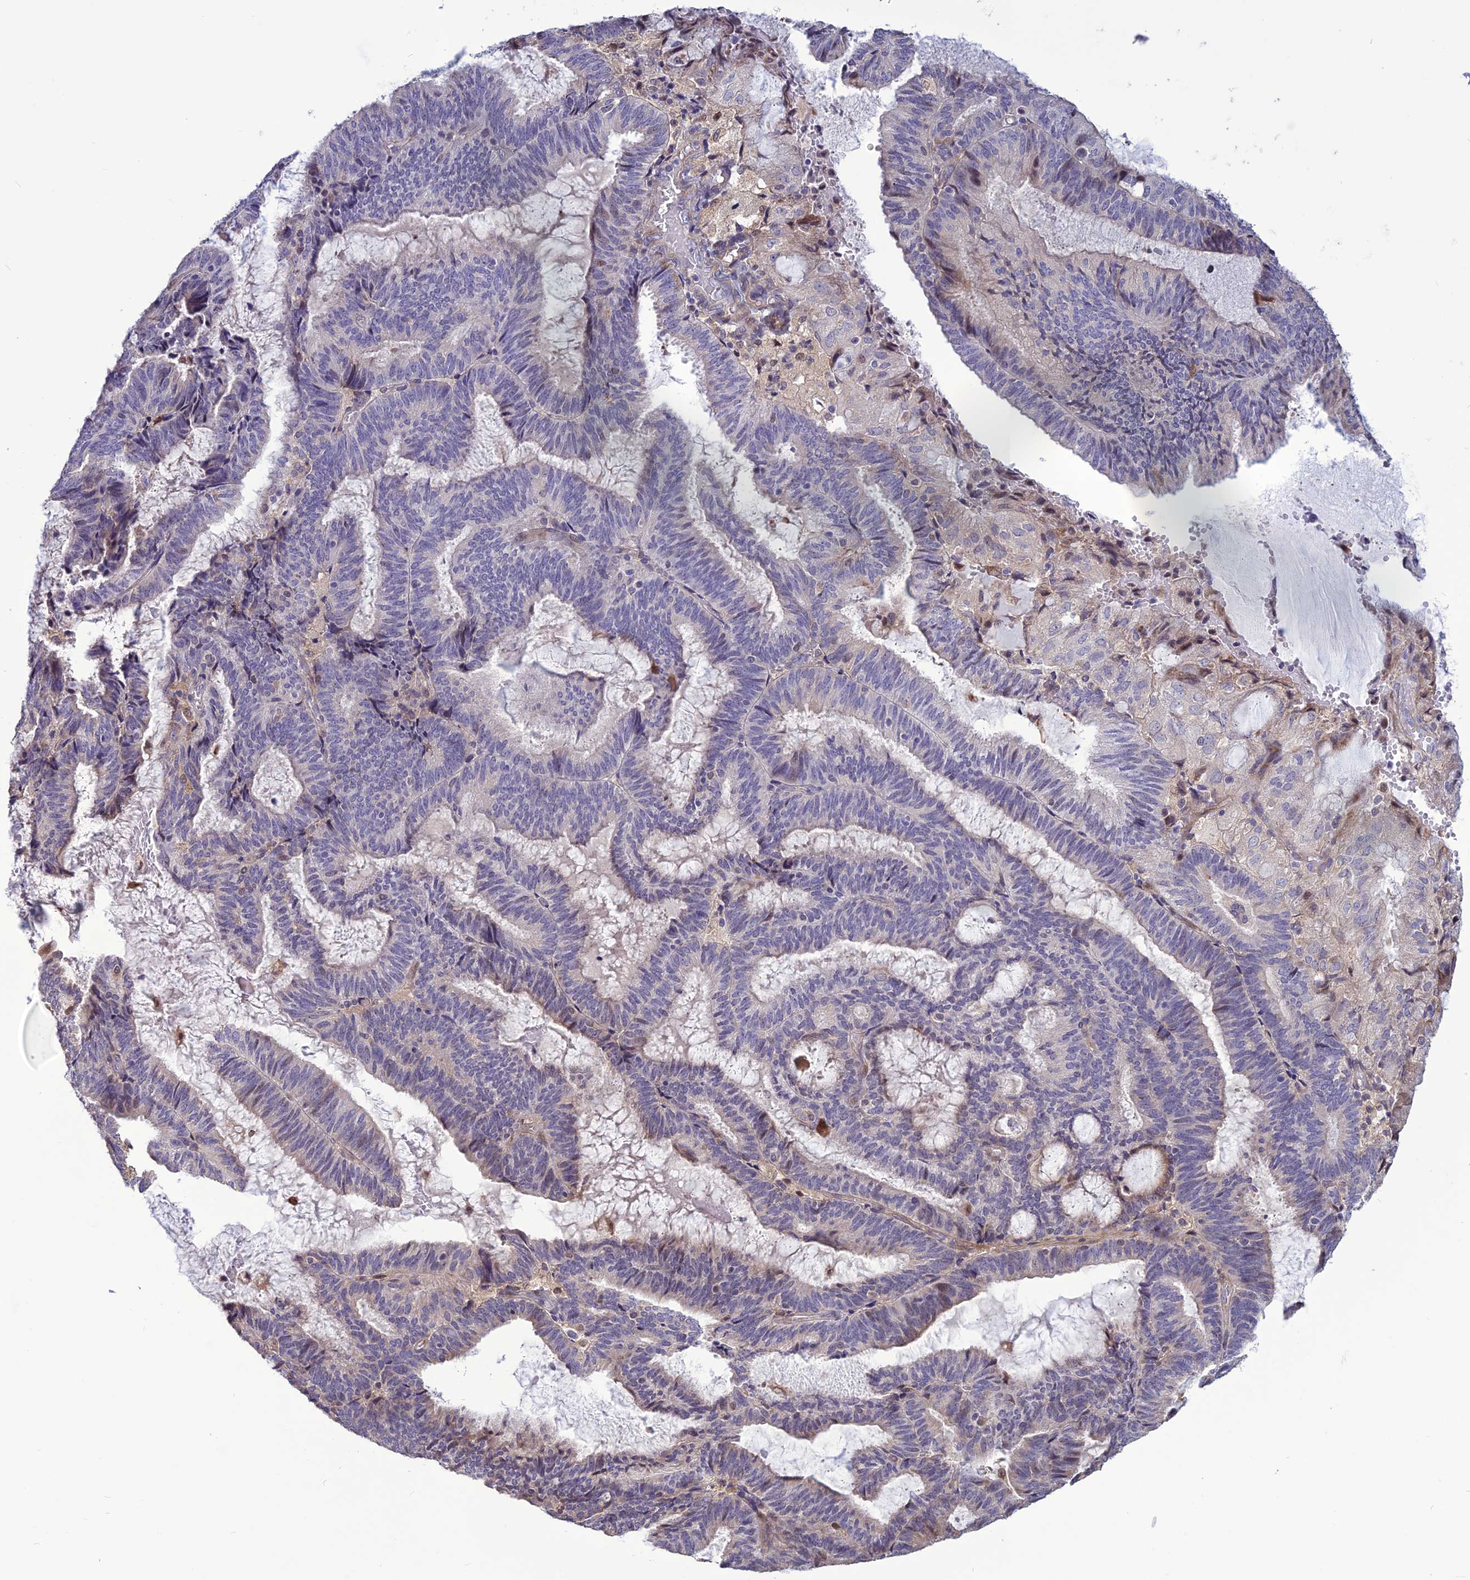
{"staining": {"intensity": "negative", "quantity": "none", "location": "none"}, "tissue": "endometrial cancer", "cell_type": "Tumor cells", "image_type": "cancer", "snomed": [{"axis": "morphology", "description": "Adenocarcinoma, NOS"}, {"axis": "topography", "description": "Endometrium"}], "caption": "An IHC image of adenocarcinoma (endometrial) is shown. There is no staining in tumor cells of adenocarcinoma (endometrial).", "gene": "SPG21", "patient": {"sex": "female", "age": 81}}